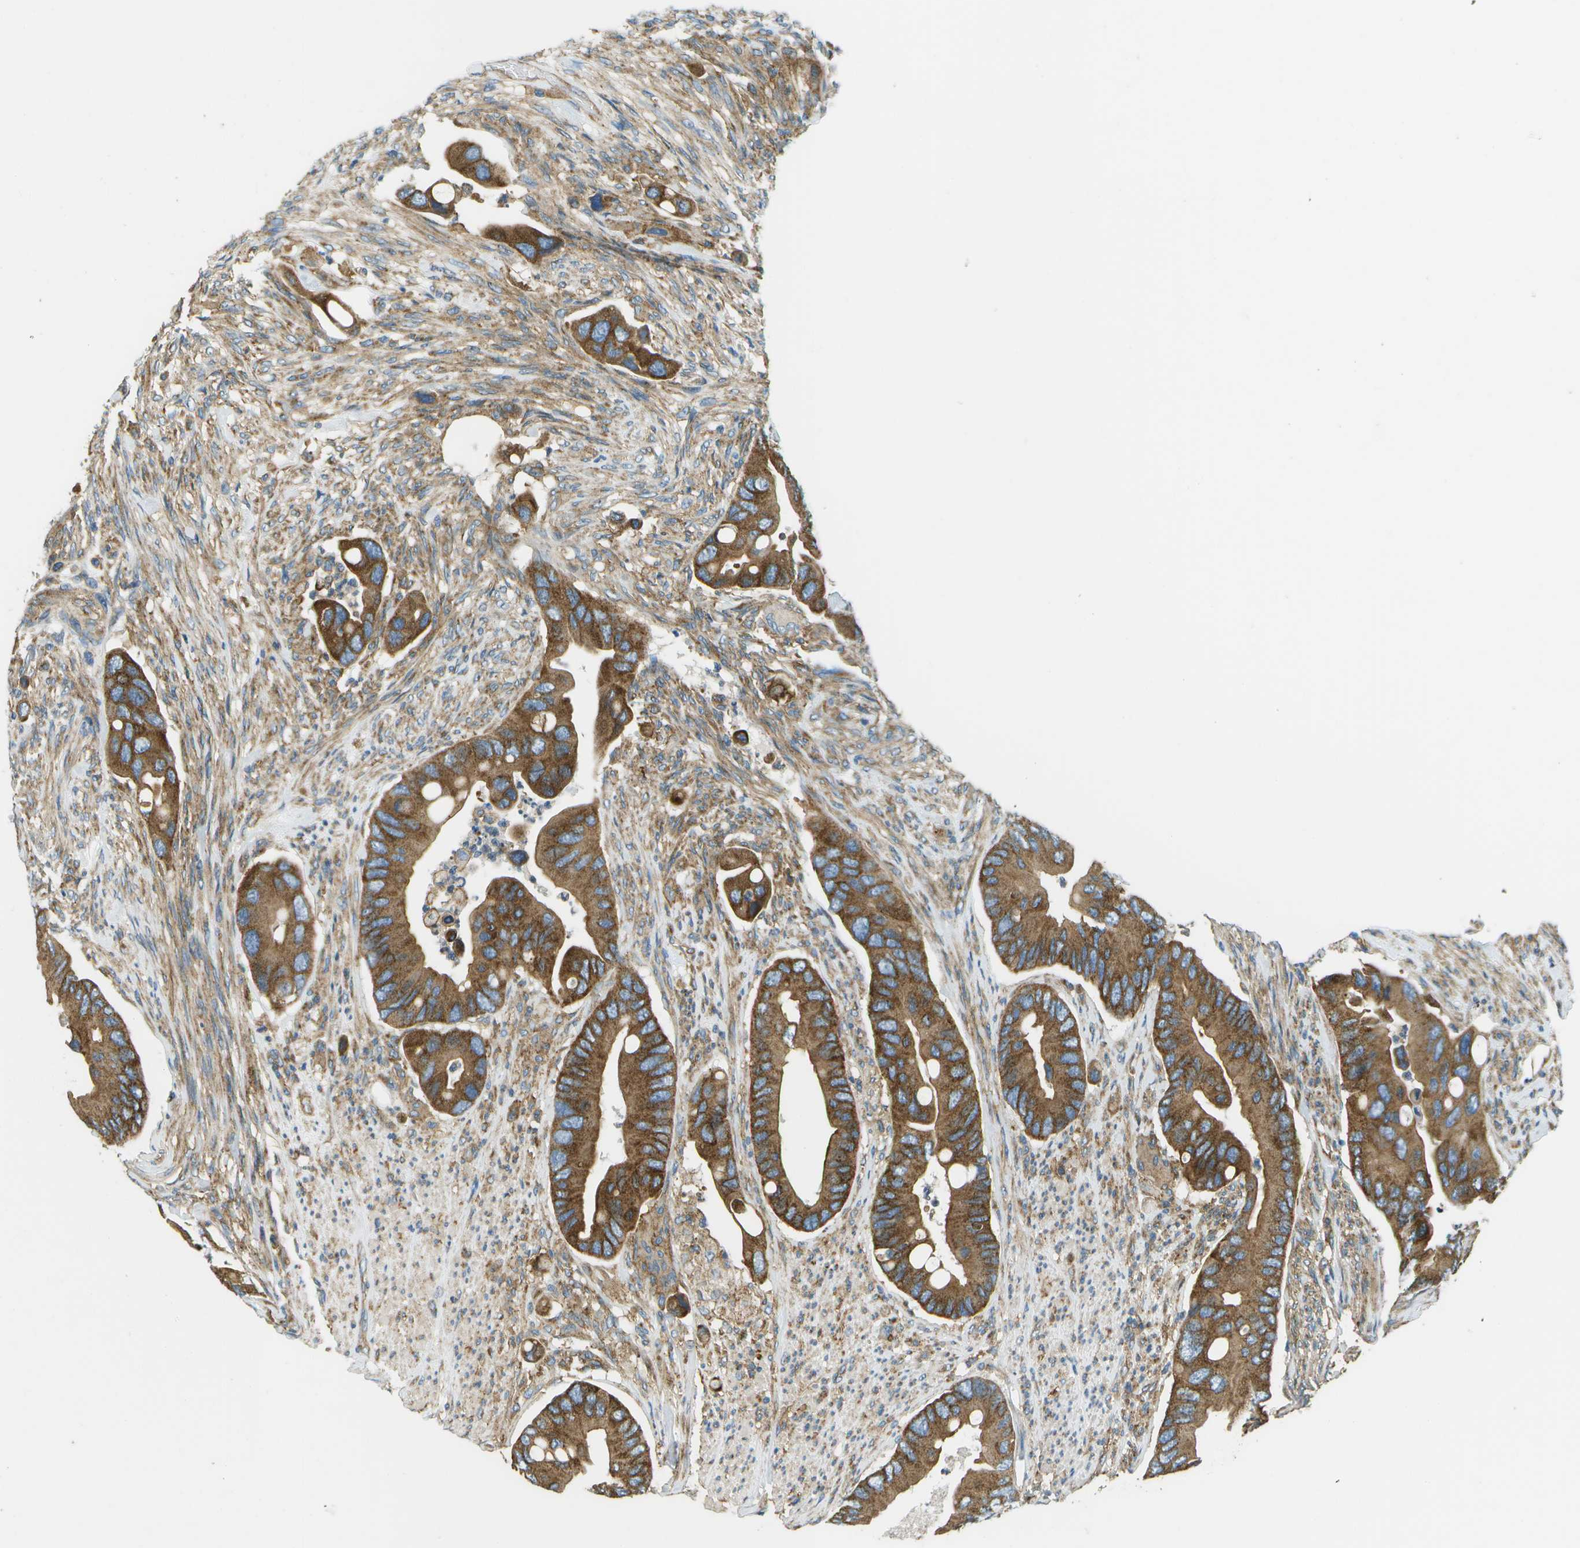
{"staining": {"intensity": "strong", "quantity": ">75%", "location": "cytoplasmic/membranous"}, "tissue": "colorectal cancer", "cell_type": "Tumor cells", "image_type": "cancer", "snomed": [{"axis": "morphology", "description": "Adenocarcinoma, NOS"}, {"axis": "topography", "description": "Rectum"}], "caption": "Immunohistochemistry (IHC) of human colorectal cancer (adenocarcinoma) demonstrates high levels of strong cytoplasmic/membranous expression in about >75% of tumor cells.", "gene": "CLTC", "patient": {"sex": "female", "age": 57}}